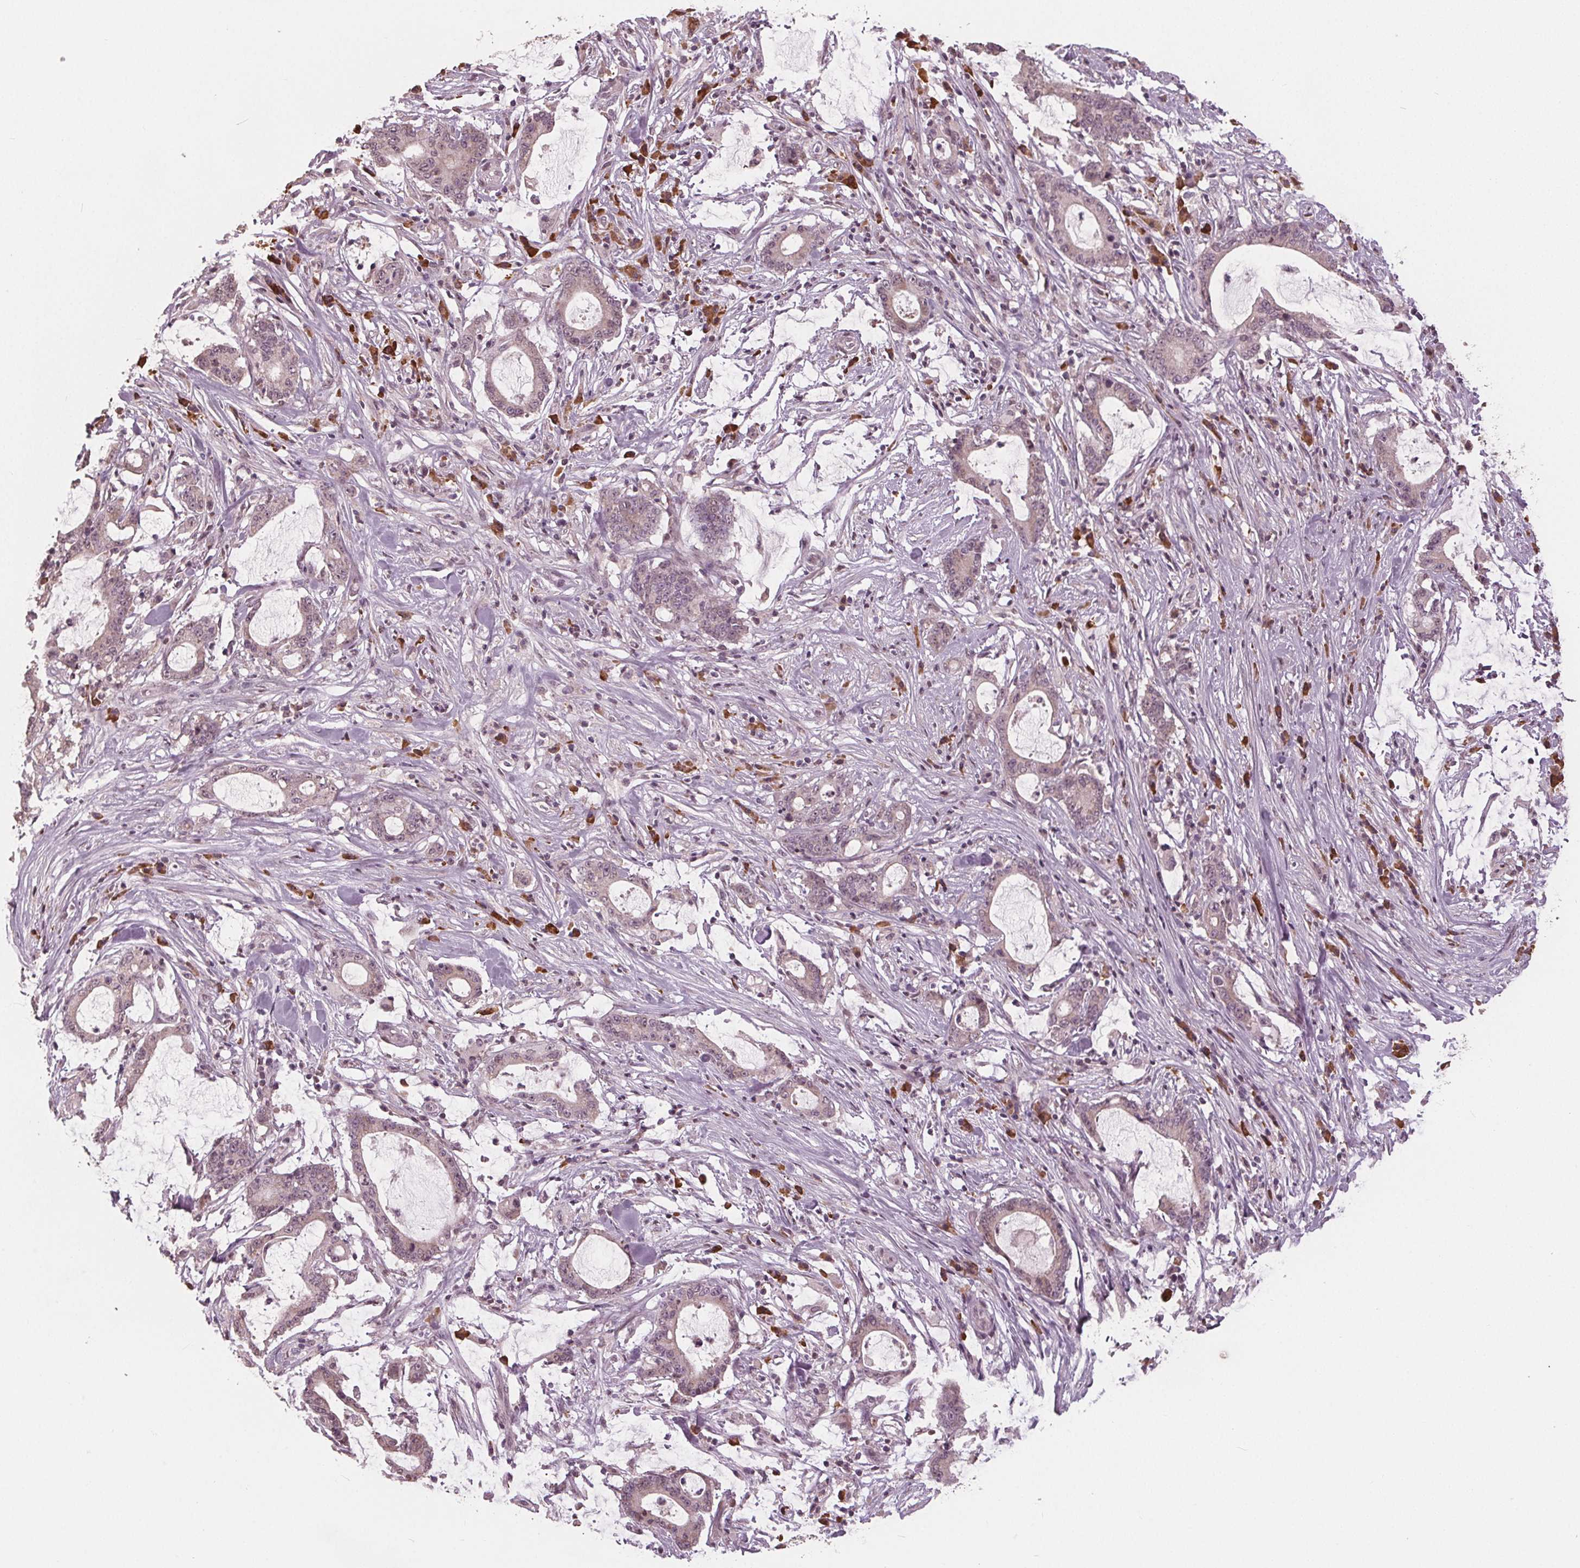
{"staining": {"intensity": "weak", "quantity": "<25%", "location": "cytoplasmic/membranous"}, "tissue": "stomach cancer", "cell_type": "Tumor cells", "image_type": "cancer", "snomed": [{"axis": "morphology", "description": "Adenocarcinoma, NOS"}, {"axis": "topography", "description": "Stomach, upper"}], "caption": "This is an immunohistochemistry (IHC) micrograph of human stomach cancer. There is no staining in tumor cells.", "gene": "CXCL16", "patient": {"sex": "male", "age": 68}}